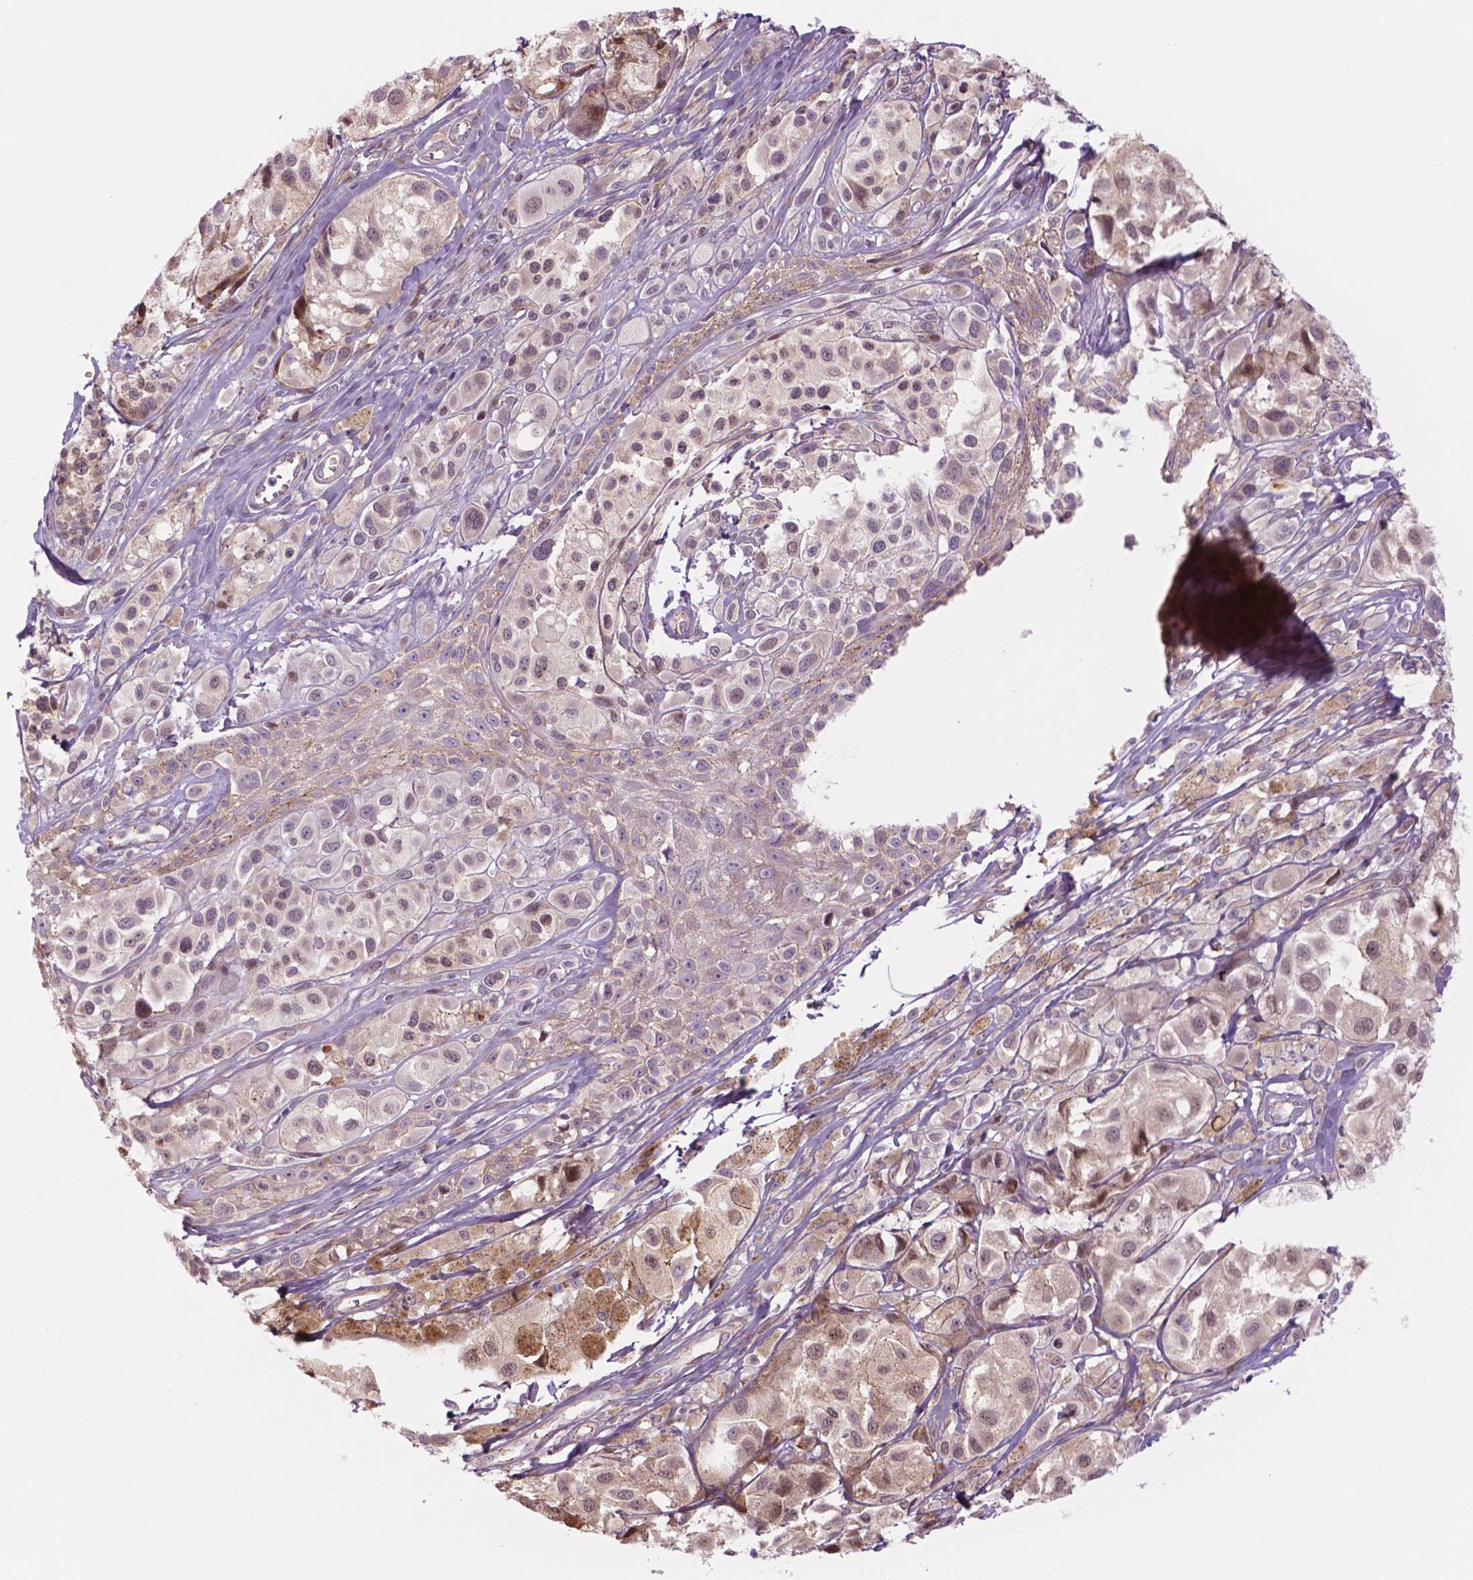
{"staining": {"intensity": "weak", "quantity": "25%-75%", "location": "cytoplasmic/membranous,nuclear"}, "tissue": "melanoma", "cell_type": "Tumor cells", "image_type": "cancer", "snomed": [{"axis": "morphology", "description": "Malignant melanoma, NOS"}, {"axis": "topography", "description": "Skin"}], "caption": "IHC (DAB (3,3'-diaminobenzidine)) staining of human melanoma displays weak cytoplasmic/membranous and nuclear protein expression in about 25%-75% of tumor cells.", "gene": "RND3", "patient": {"sex": "male", "age": 77}}